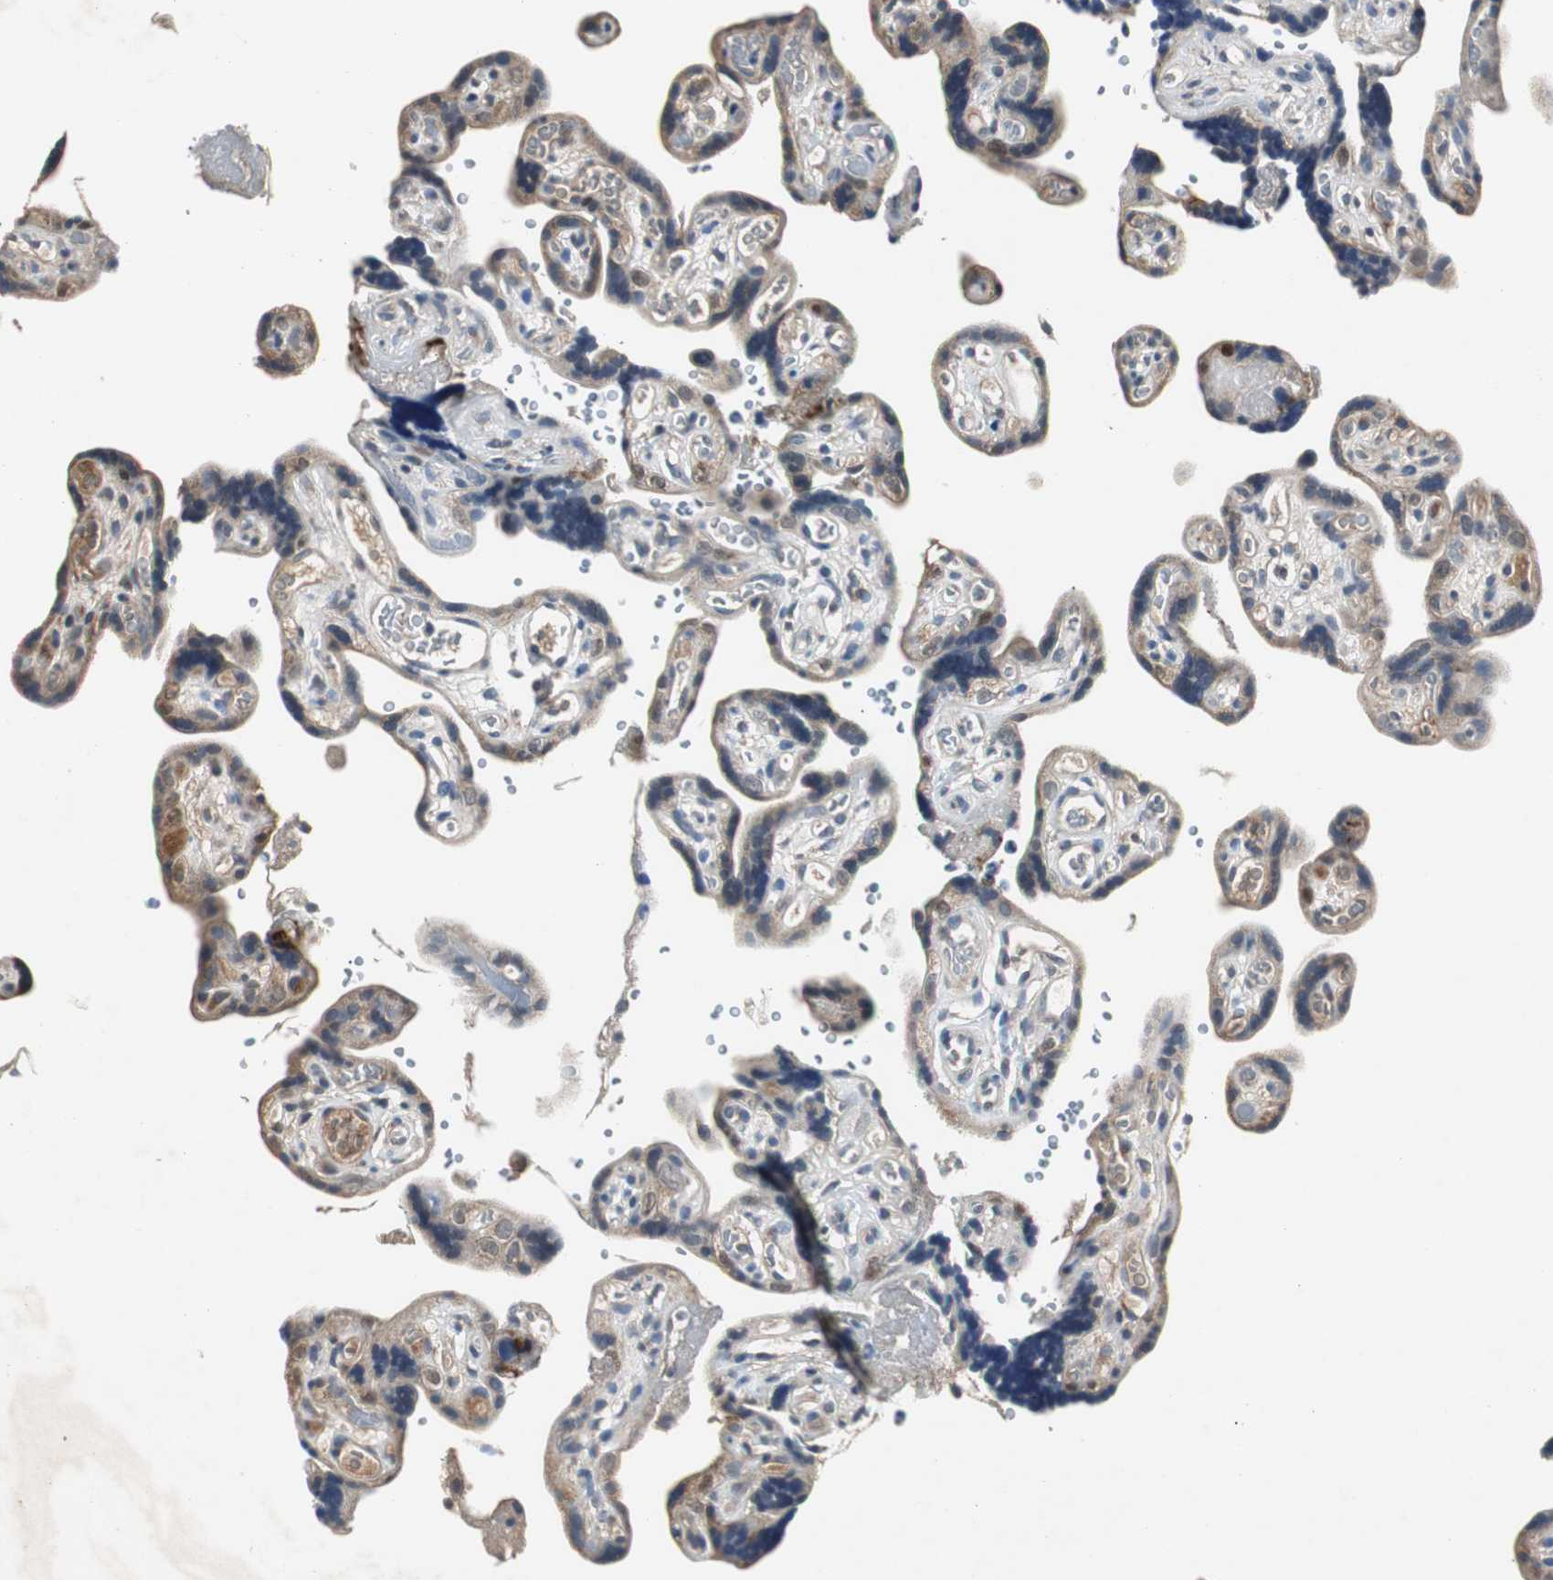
{"staining": {"intensity": "weak", "quantity": ">75%", "location": "cytoplasmic/membranous"}, "tissue": "placenta", "cell_type": "Decidual cells", "image_type": "normal", "snomed": [{"axis": "morphology", "description": "Normal tissue, NOS"}, {"axis": "topography", "description": "Placenta"}], "caption": "Immunohistochemical staining of normal human placenta reveals low levels of weak cytoplasmic/membranous positivity in approximately >75% of decidual cells. The staining was performed using DAB, with brown indicating positive protein expression. Nuclei are stained blue with hematoxylin.", "gene": "PTPRN2", "patient": {"sex": "female", "age": 30}}